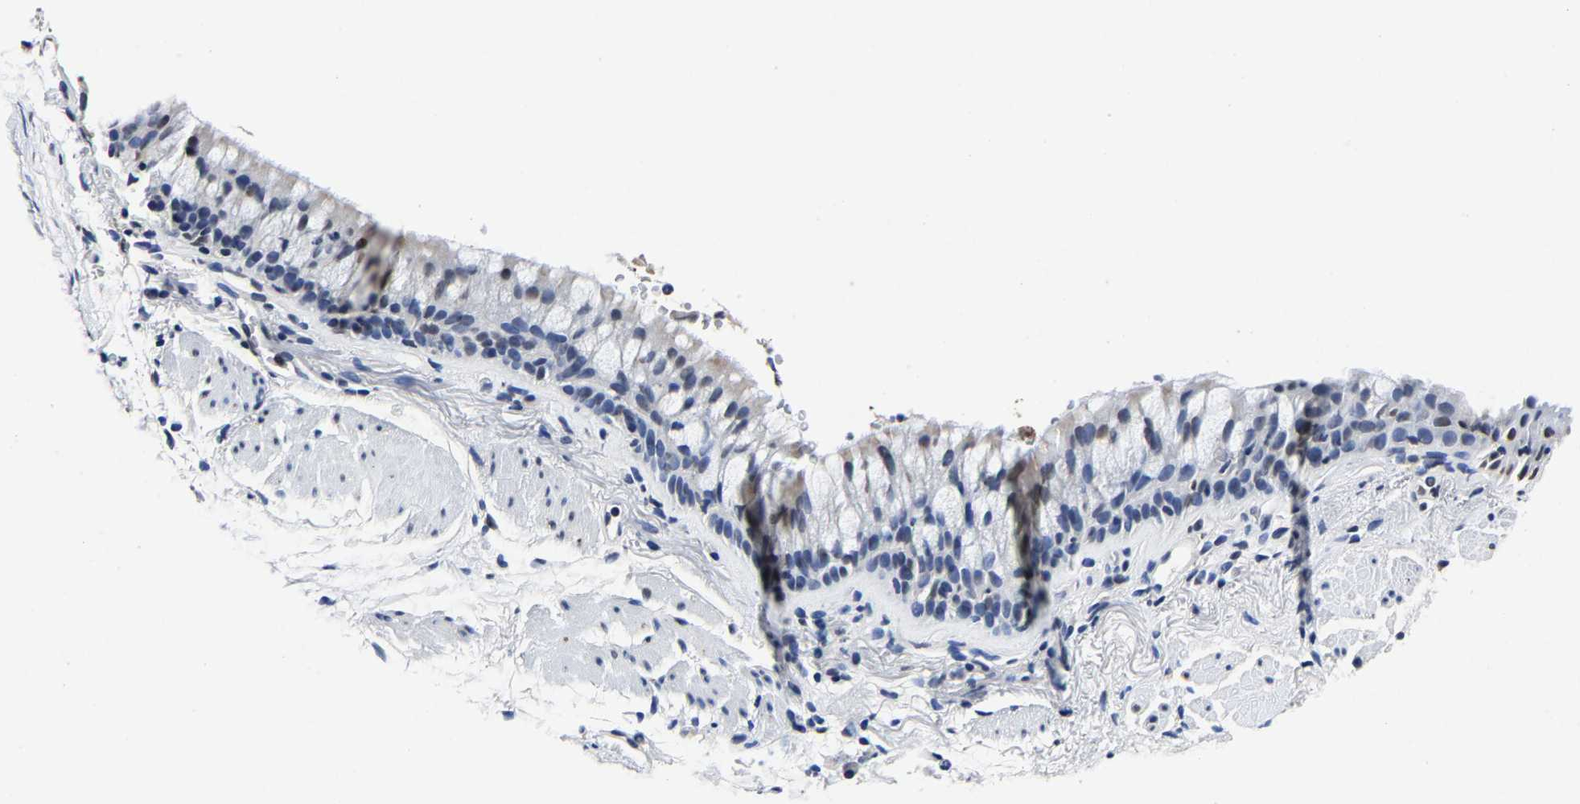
{"staining": {"intensity": "negative", "quantity": "none", "location": "none"}, "tissue": "bronchus", "cell_type": "Respiratory epithelial cells", "image_type": "normal", "snomed": [{"axis": "morphology", "description": "Normal tissue, NOS"}, {"axis": "topography", "description": "Cartilage tissue"}, {"axis": "topography", "description": "Bronchus"}], "caption": "Respiratory epithelial cells are negative for brown protein staining in normal bronchus.", "gene": "RBM45", "patient": {"sex": "female", "age": 53}}